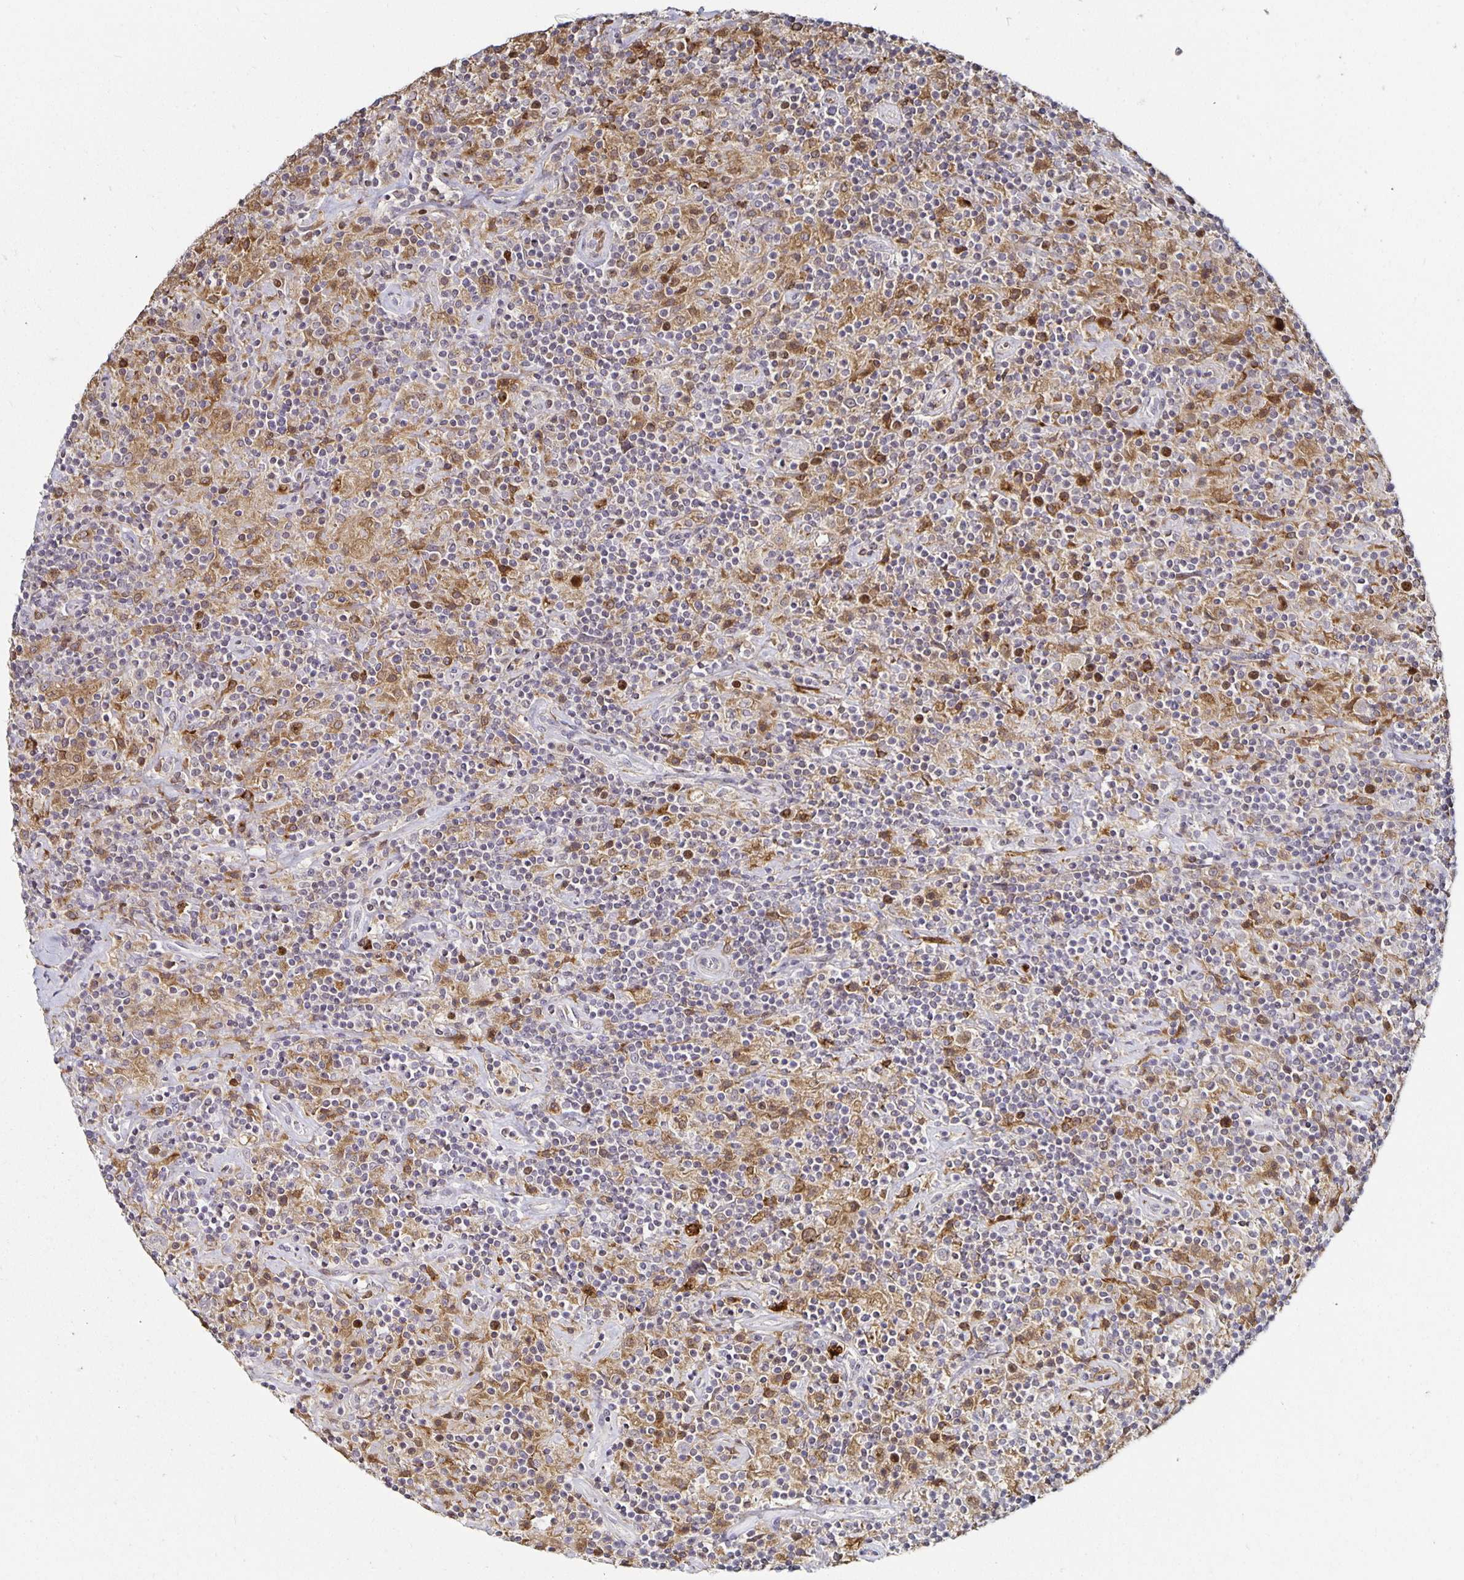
{"staining": {"intensity": "negative", "quantity": "none", "location": "none"}, "tissue": "lymphoma", "cell_type": "Tumor cells", "image_type": "cancer", "snomed": [{"axis": "morphology", "description": "Hodgkin's disease, NOS"}, {"axis": "topography", "description": "Lymph node"}], "caption": "Photomicrograph shows no significant protein expression in tumor cells of Hodgkin's disease.", "gene": "ANLN", "patient": {"sex": "male", "age": 70}}